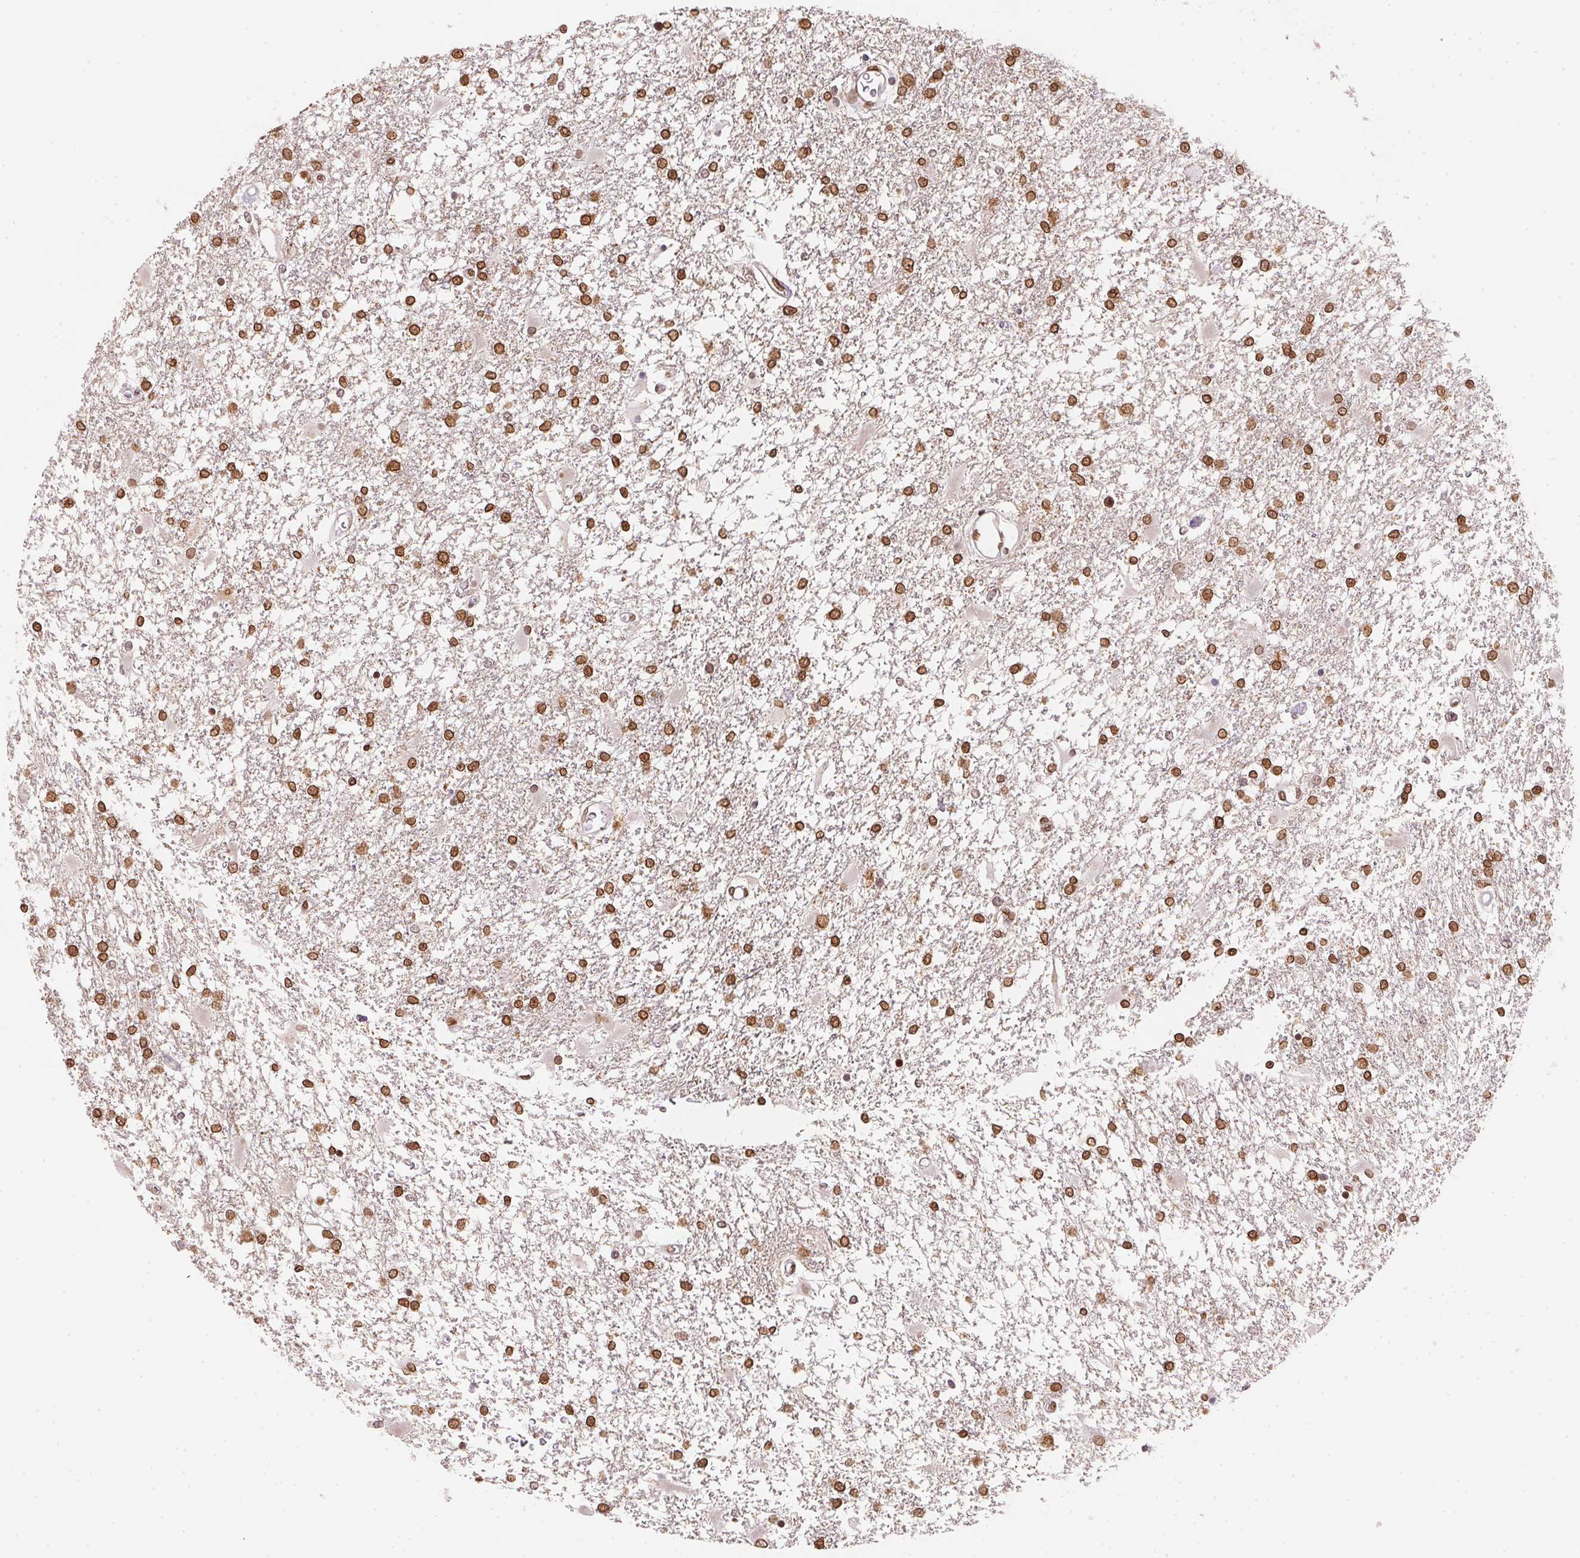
{"staining": {"intensity": "strong", "quantity": ">75%", "location": "cytoplasmic/membranous,nuclear"}, "tissue": "glioma", "cell_type": "Tumor cells", "image_type": "cancer", "snomed": [{"axis": "morphology", "description": "Glioma, malignant, High grade"}, {"axis": "topography", "description": "Cerebral cortex"}], "caption": "Protein staining by immunohistochemistry displays strong cytoplasmic/membranous and nuclear staining in about >75% of tumor cells in glioma.", "gene": "SAP30BP", "patient": {"sex": "male", "age": 79}}